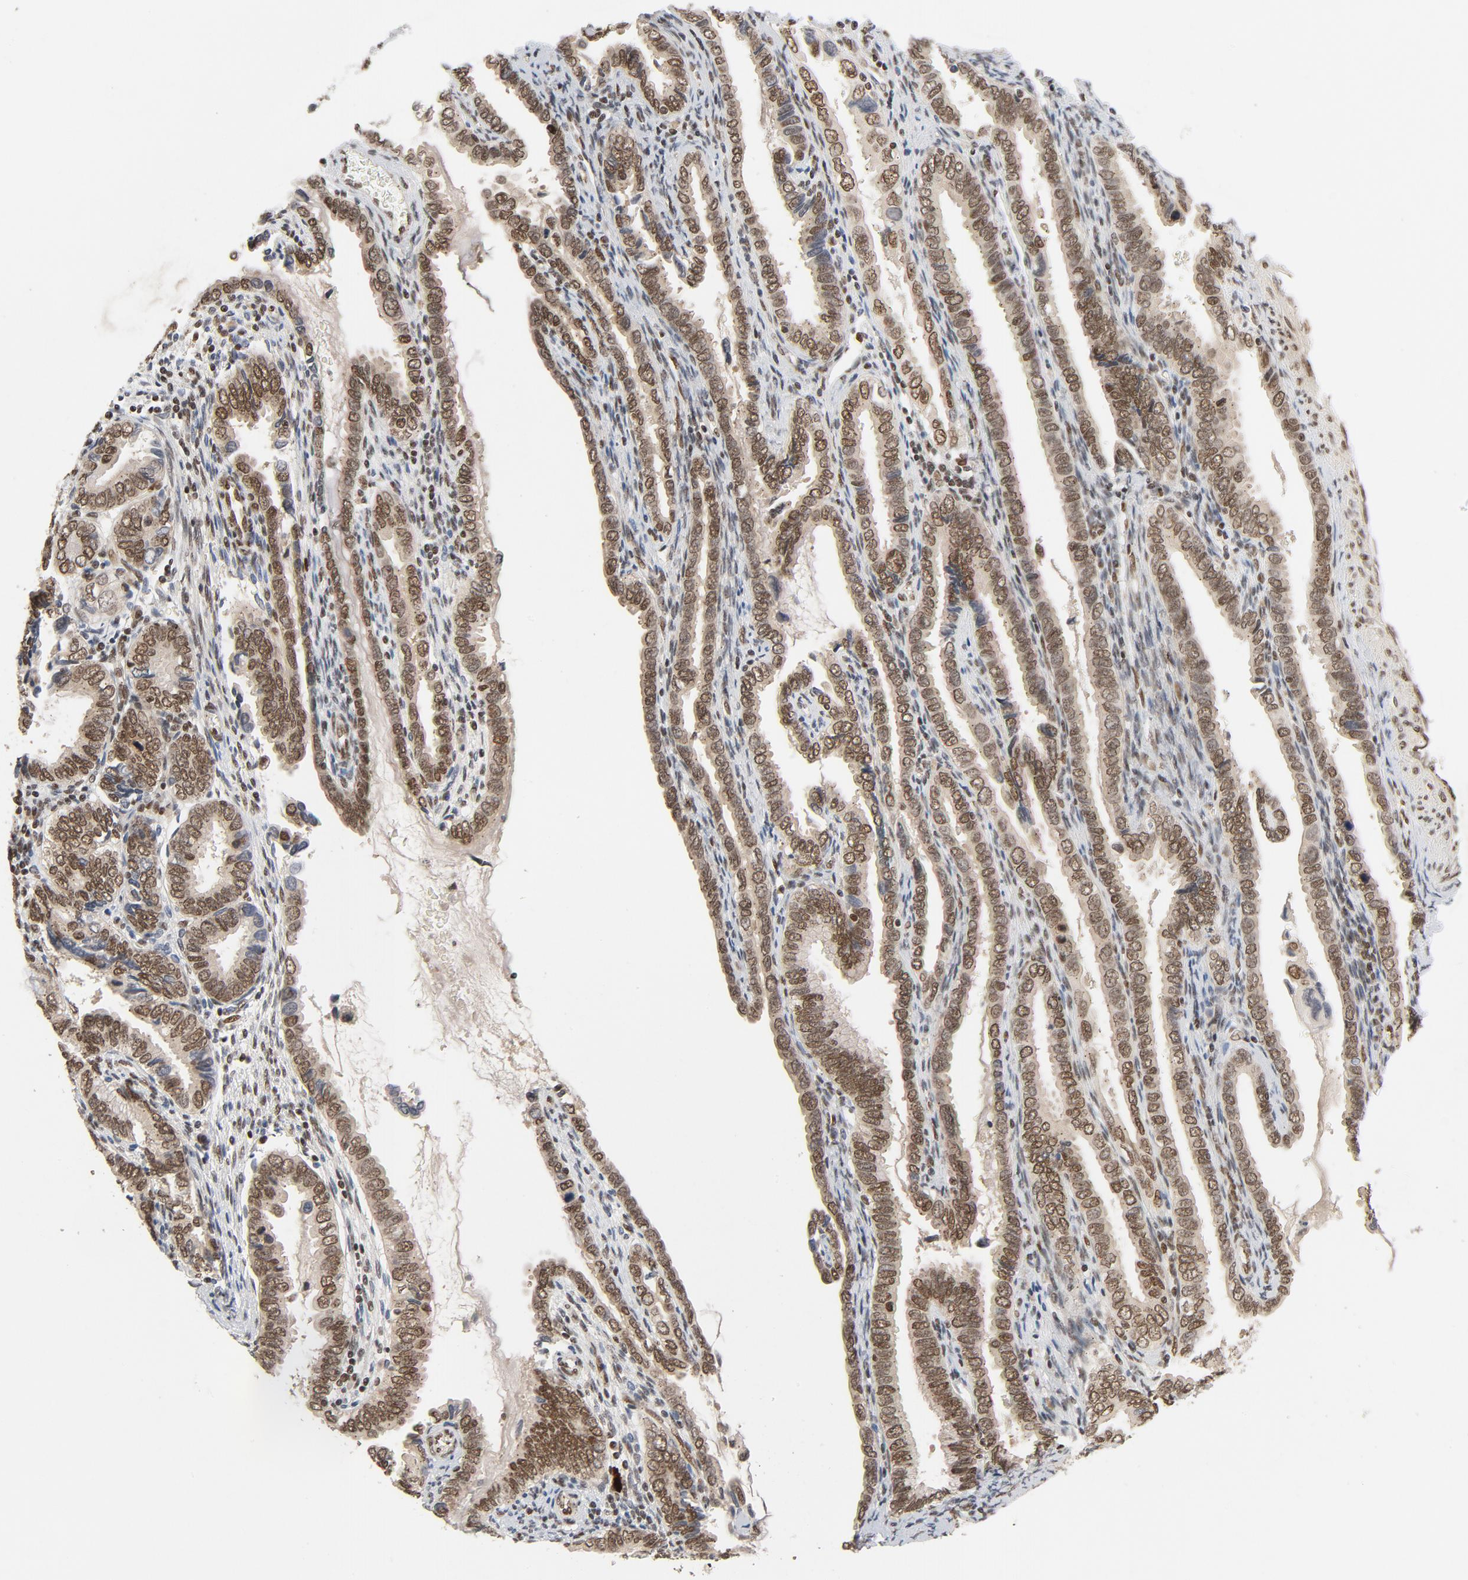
{"staining": {"intensity": "moderate", "quantity": ">75%", "location": "nuclear"}, "tissue": "cervical cancer", "cell_type": "Tumor cells", "image_type": "cancer", "snomed": [{"axis": "morphology", "description": "Adenocarcinoma, NOS"}, {"axis": "topography", "description": "Cervix"}], "caption": "Immunohistochemistry (DAB) staining of cervical cancer (adenocarcinoma) shows moderate nuclear protein staining in approximately >75% of tumor cells.", "gene": "SMARCD1", "patient": {"sex": "female", "age": 49}}